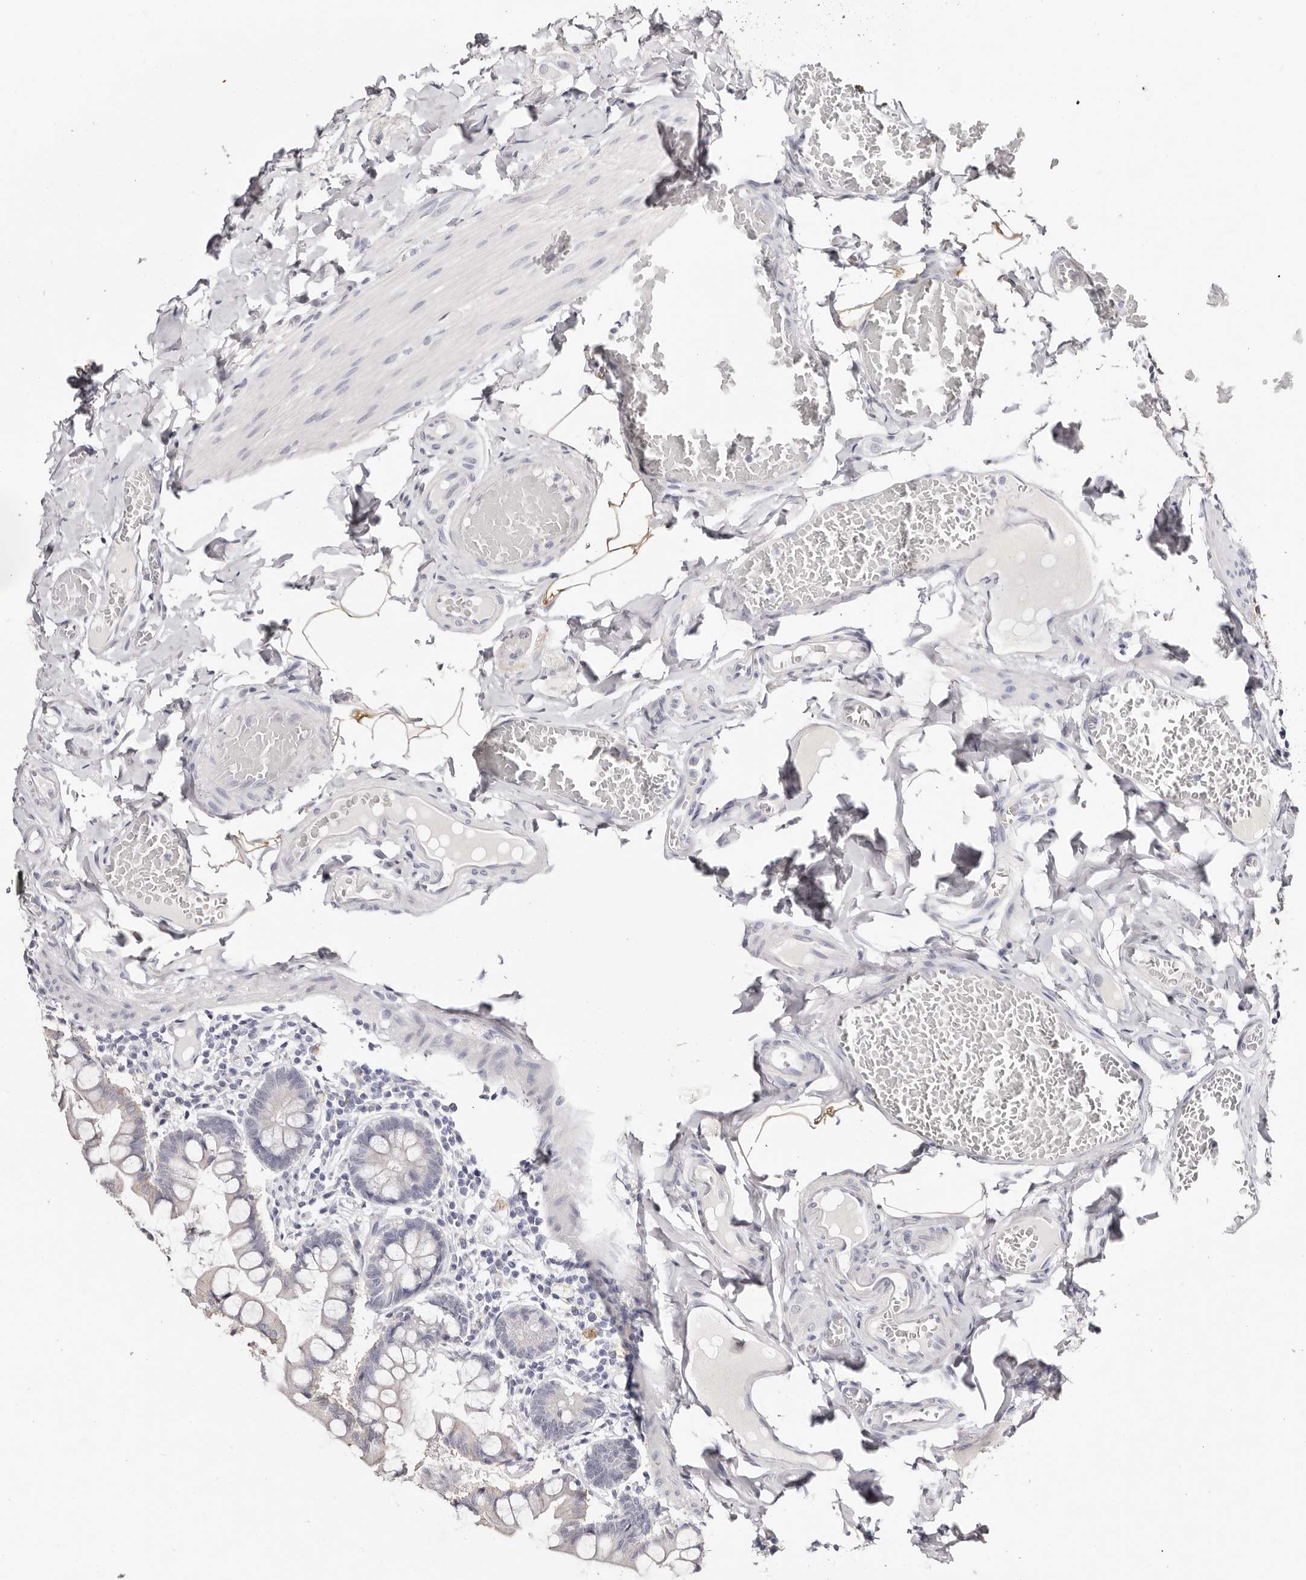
{"staining": {"intensity": "weak", "quantity": "<25%", "location": "cytoplasmic/membranous"}, "tissue": "small intestine", "cell_type": "Glandular cells", "image_type": "normal", "snomed": [{"axis": "morphology", "description": "Normal tissue, NOS"}, {"axis": "topography", "description": "Small intestine"}], "caption": "The micrograph demonstrates no significant positivity in glandular cells of small intestine.", "gene": "AKNAD1", "patient": {"sex": "male", "age": 41}}